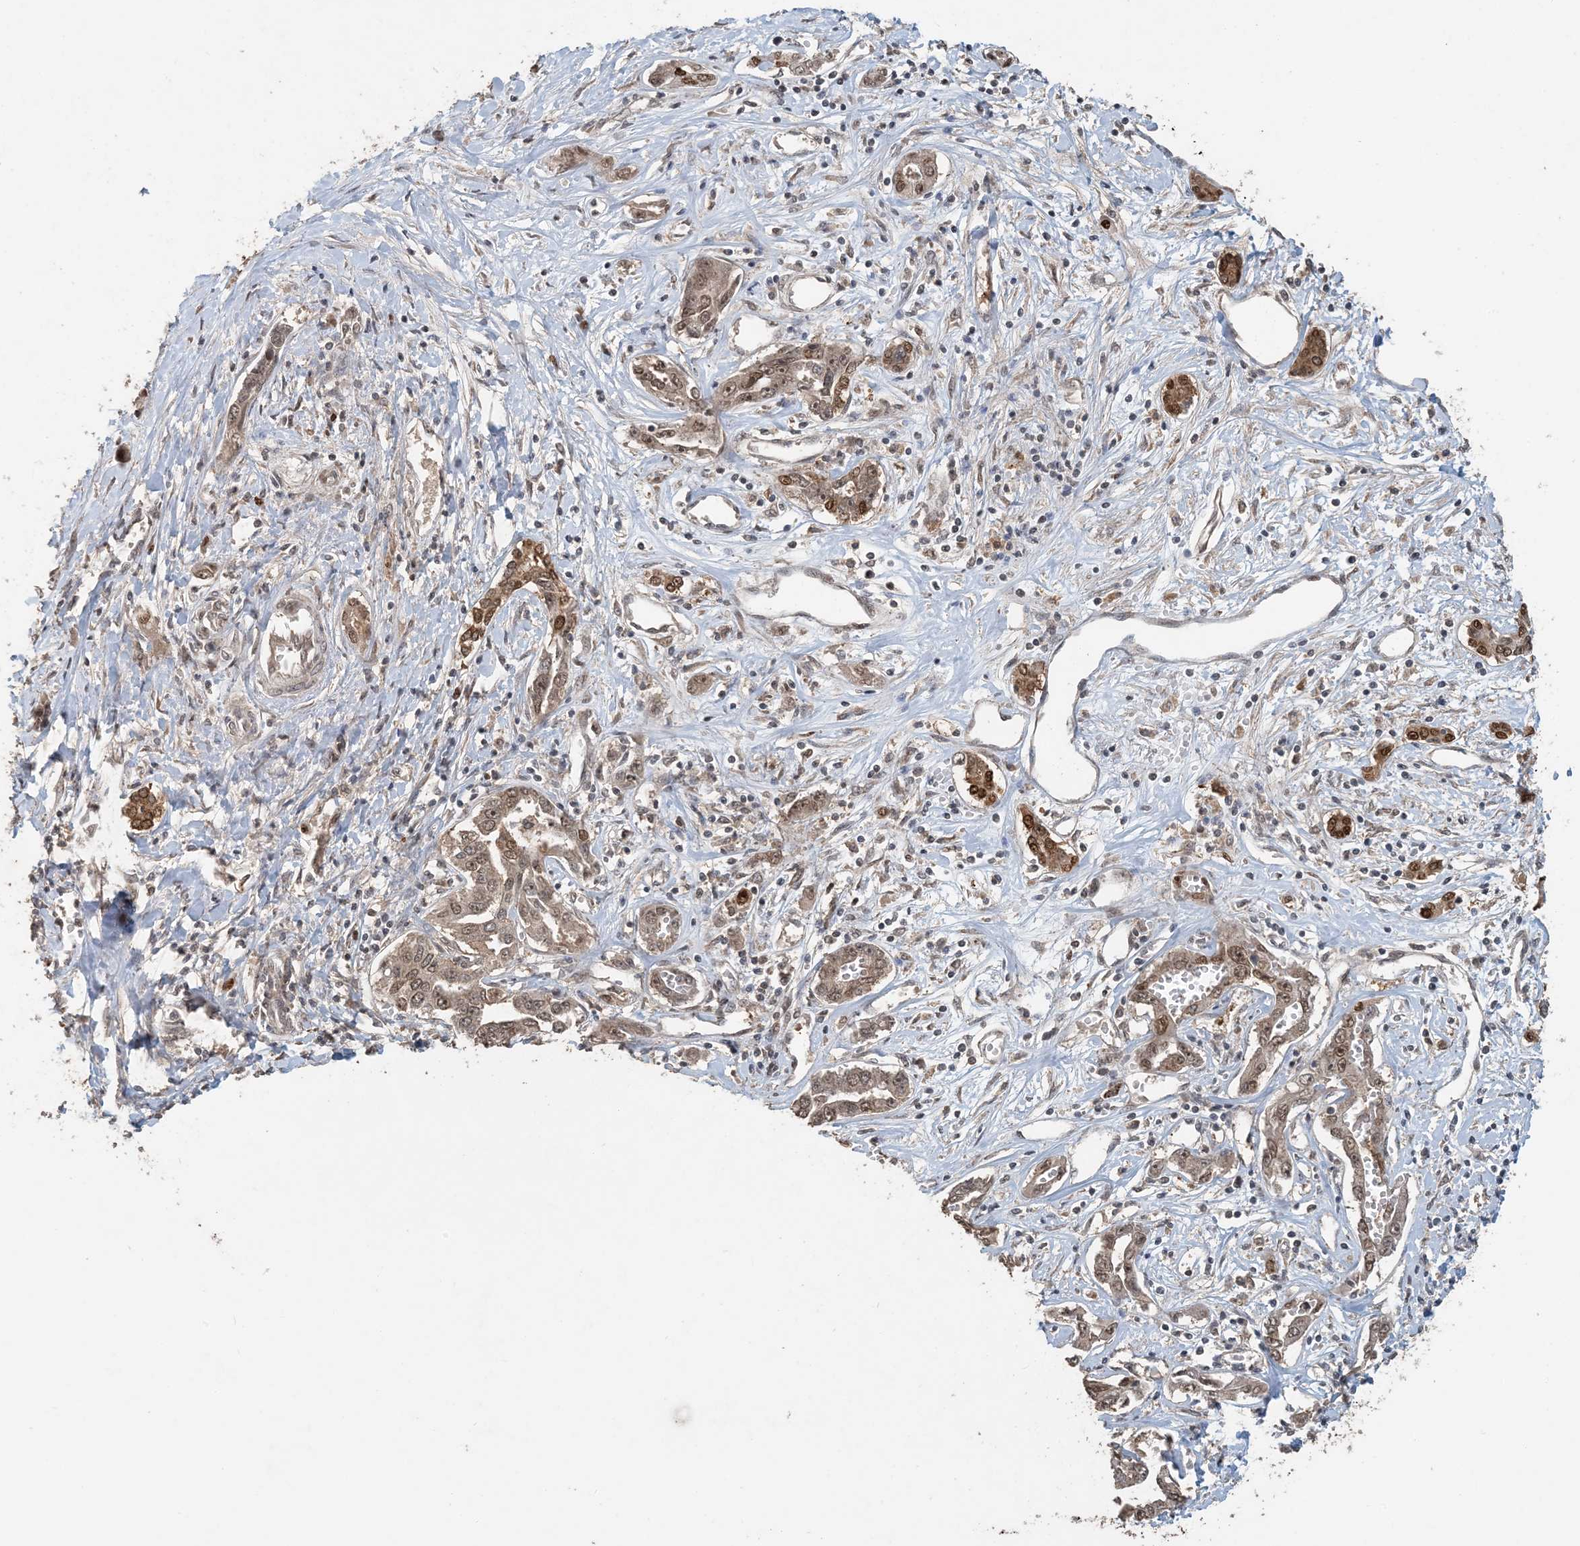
{"staining": {"intensity": "moderate", "quantity": ">75%", "location": "nuclear"}, "tissue": "liver cancer", "cell_type": "Tumor cells", "image_type": "cancer", "snomed": [{"axis": "morphology", "description": "Cholangiocarcinoma"}, {"axis": "topography", "description": "Liver"}], "caption": "This is an image of immunohistochemistry (IHC) staining of liver cancer, which shows moderate positivity in the nuclear of tumor cells.", "gene": "ATP13A2", "patient": {"sex": "male", "age": 59}}